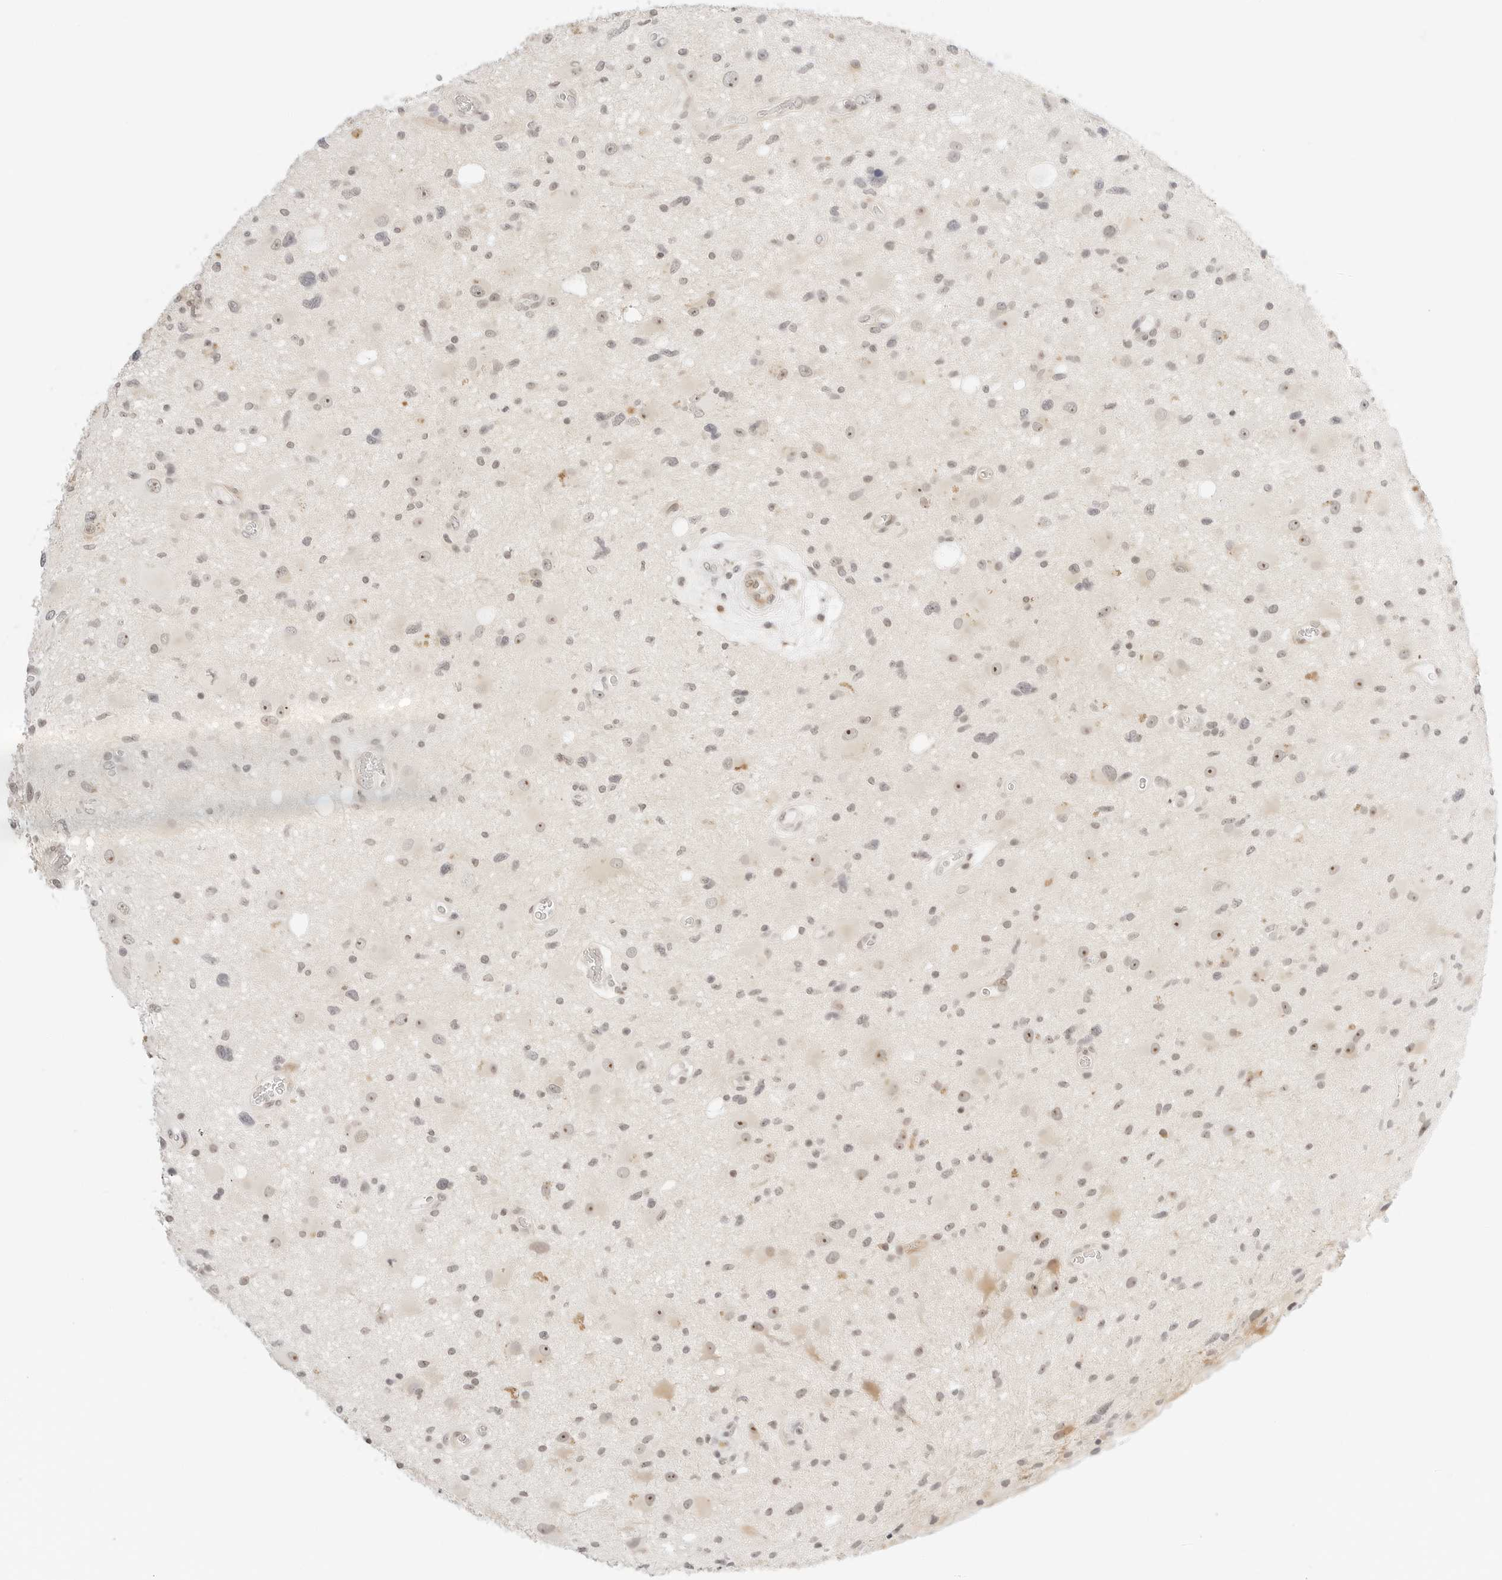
{"staining": {"intensity": "weak", "quantity": "25%-75%", "location": "nuclear"}, "tissue": "glioma", "cell_type": "Tumor cells", "image_type": "cancer", "snomed": [{"axis": "morphology", "description": "Glioma, malignant, High grade"}, {"axis": "topography", "description": "Brain"}], "caption": "Immunohistochemical staining of human glioma shows weak nuclear protein positivity in about 25%-75% of tumor cells.", "gene": "TEKT2", "patient": {"sex": "male", "age": 33}}